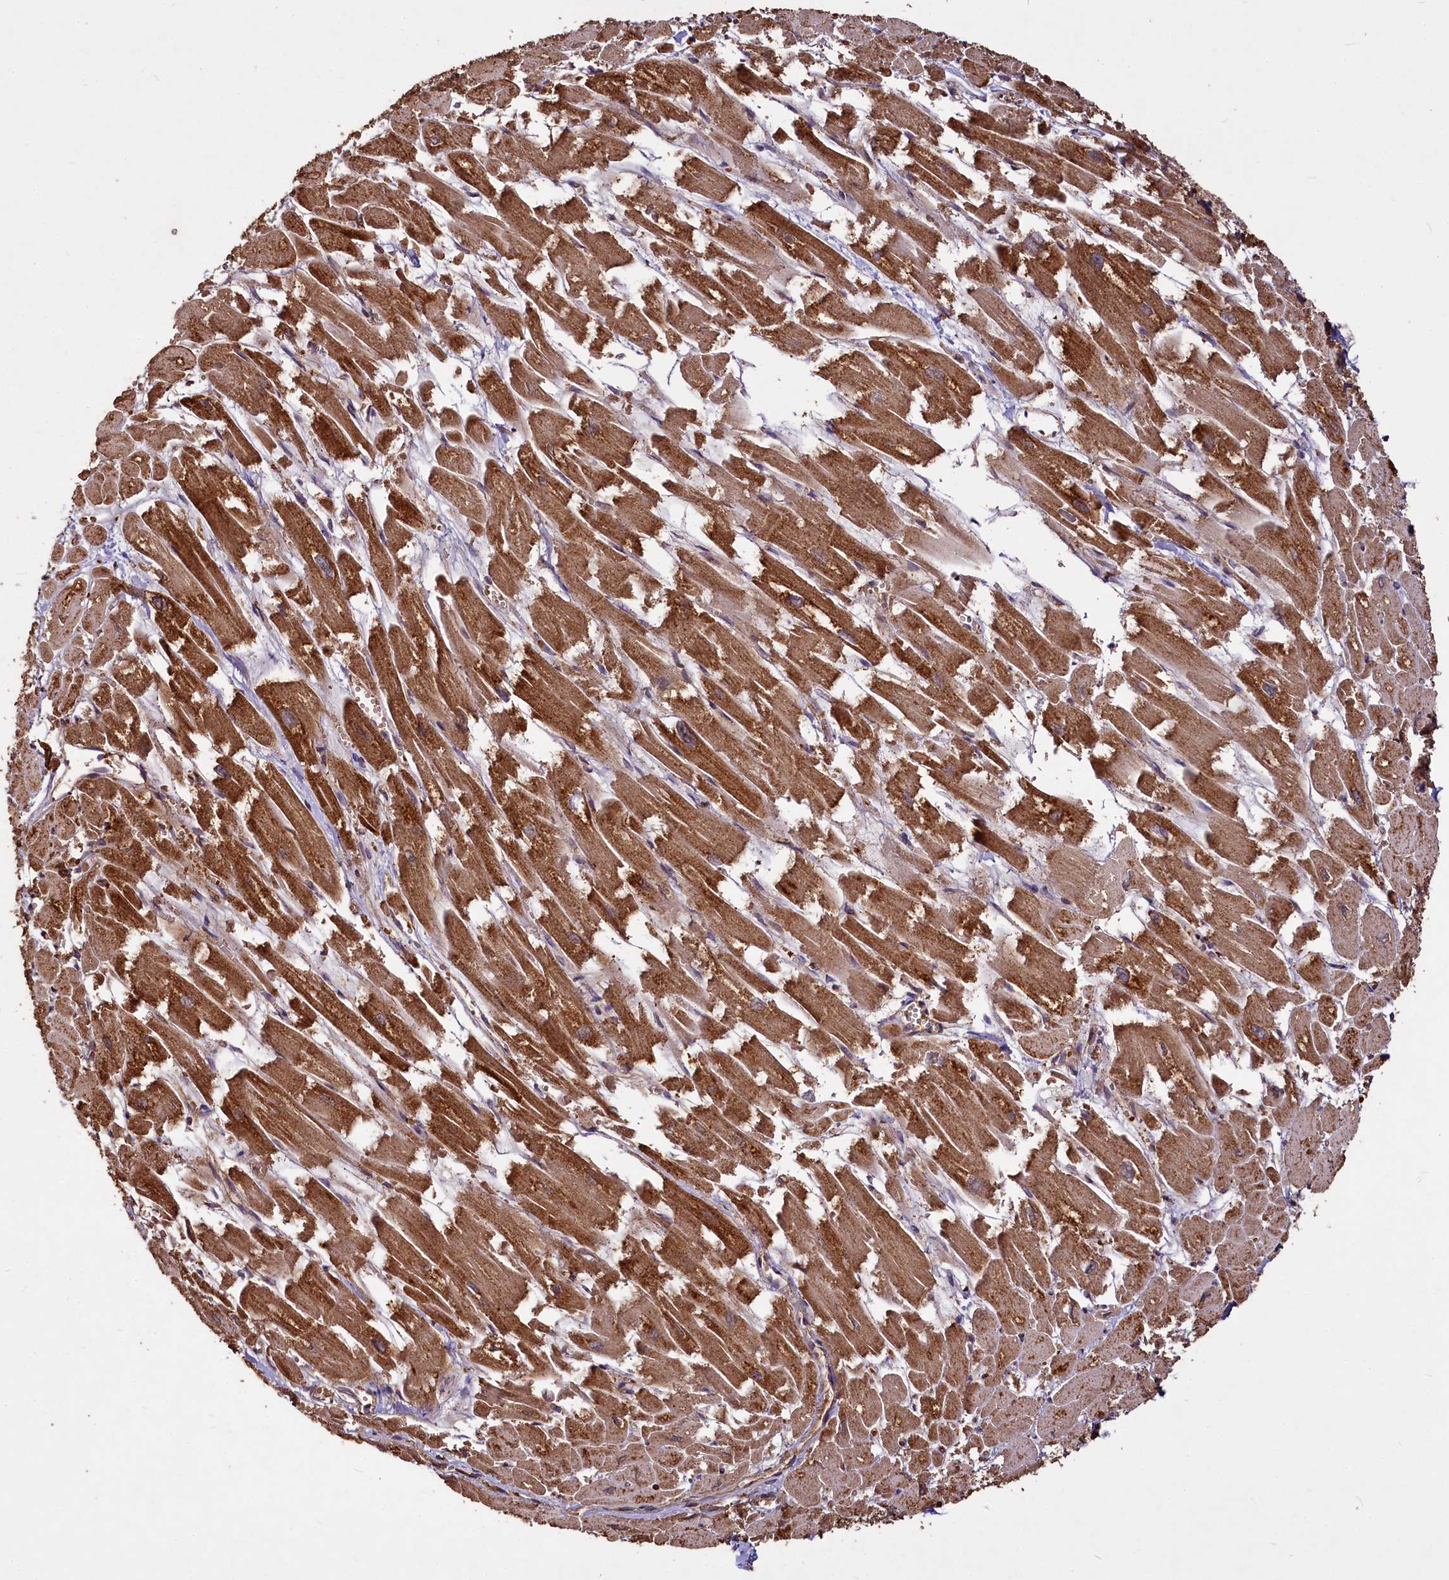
{"staining": {"intensity": "strong", "quantity": ">75%", "location": "cytoplasmic/membranous,nuclear"}, "tissue": "heart muscle", "cell_type": "Cardiomyocytes", "image_type": "normal", "snomed": [{"axis": "morphology", "description": "Normal tissue, NOS"}, {"axis": "topography", "description": "Heart"}], "caption": "Normal heart muscle was stained to show a protein in brown. There is high levels of strong cytoplasmic/membranous,nuclear positivity in approximately >75% of cardiomyocytes.", "gene": "VPS51", "patient": {"sex": "male", "age": 54}}